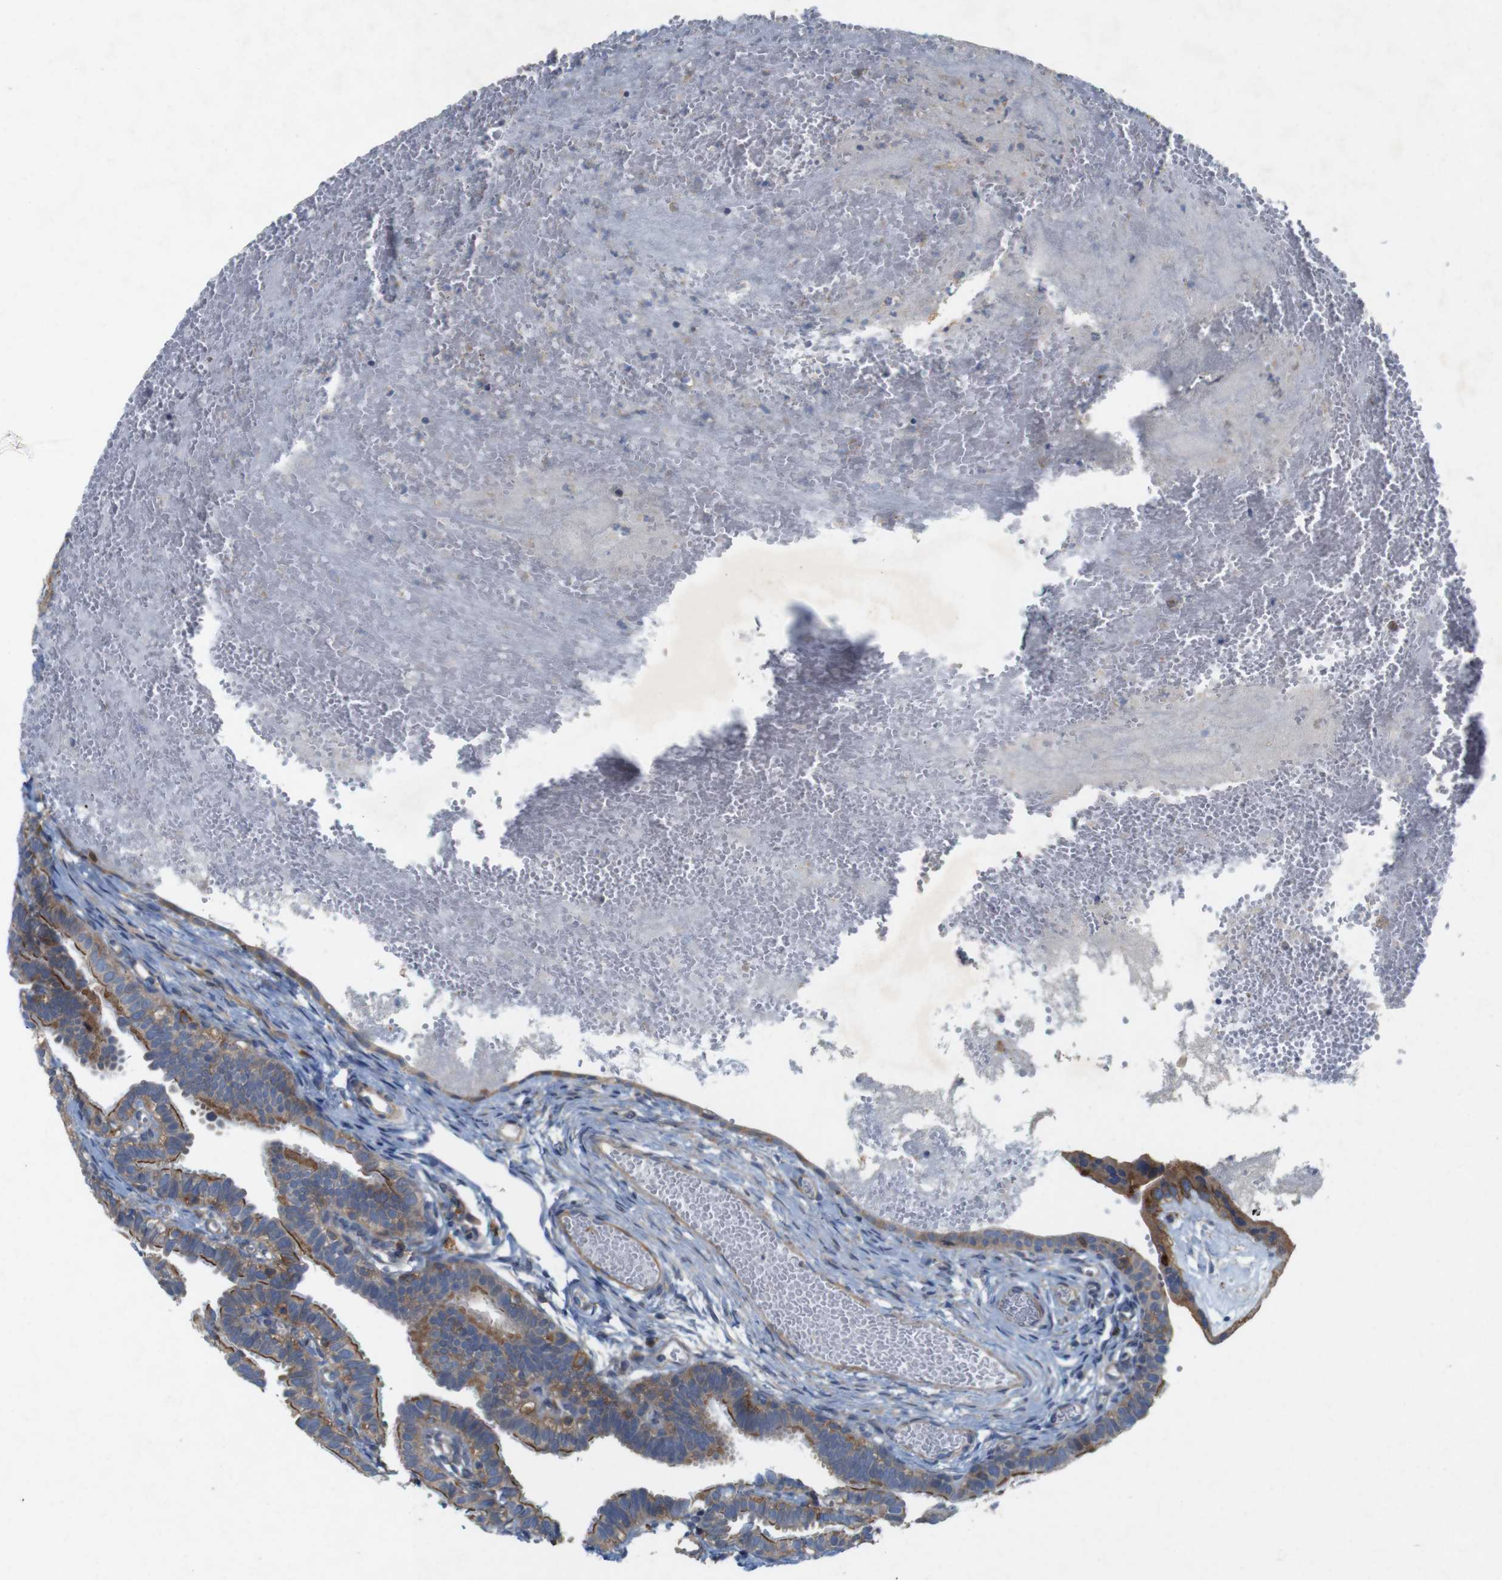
{"staining": {"intensity": "strong", "quantity": "<25%", "location": "cytoplasmic/membranous"}, "tissue": "fallopian tube", "cell_type": "Glandular cells", "image_type": "normal", "snomed": [{"axis": "morphology", "description": "Normal tissue, NOS"}, {"axis": "topography", "description": "Fallopian tube"}, {"axis": "topography", "description": "Placenta"}], "caption": "Human fallopian tube stained for a protein (brown) reveals strong cytoplasmic/membranous positive positivity in about <25% of glandular cells.", "gene": "SIGLEC8", "patient": {"sex": "female", "age": 34}}